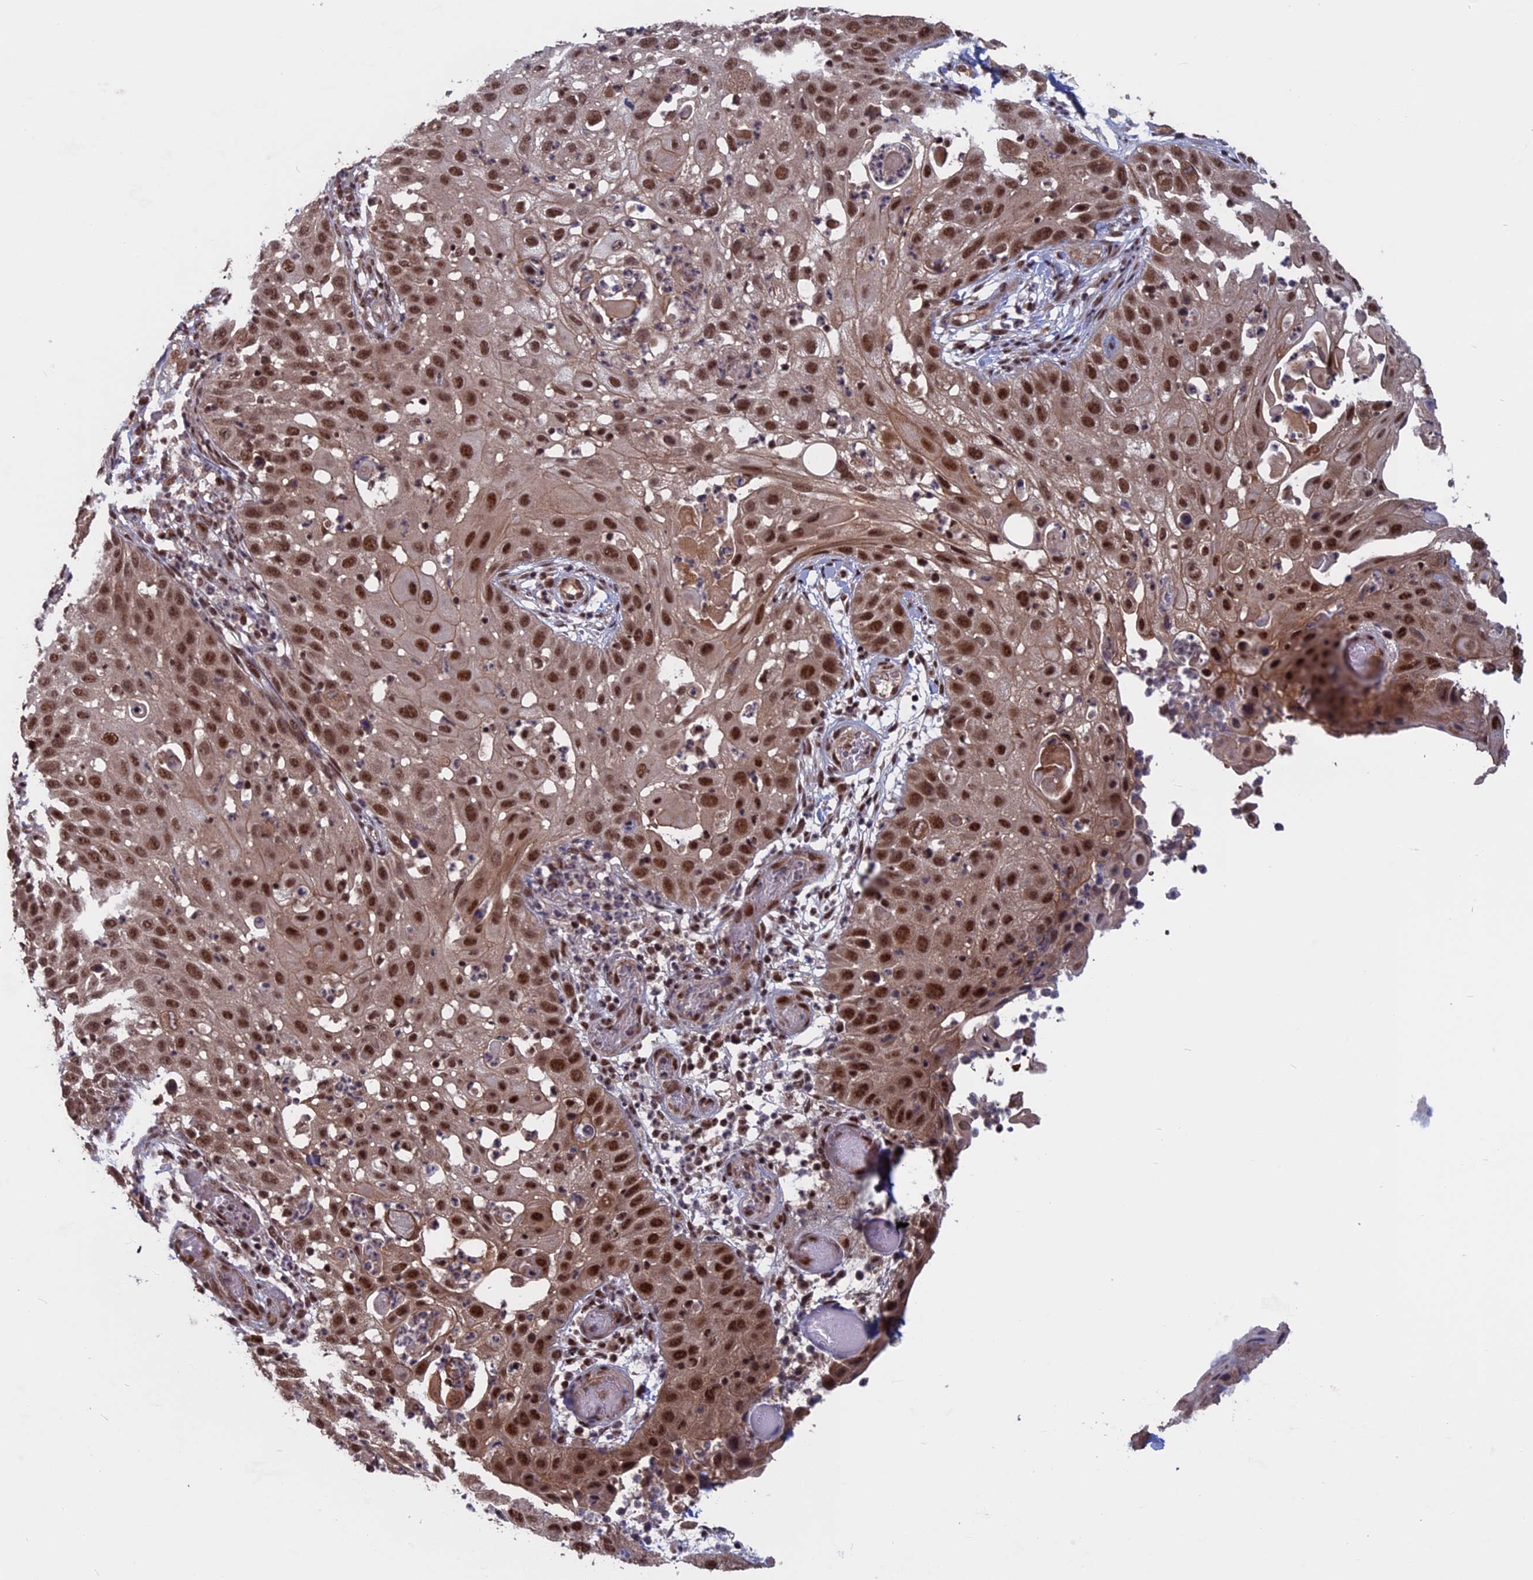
{"staining": {"intensity": "strong", "quantity": ">75%", "location": "nuclear"}, "tissue": "skin cancer", "cell_type": "Tumor cells", "image_type": "cancer", "snomed": [{"axis": "morphology", "description": "Squamous cell carcinoma, NOS"}, {"axis": "topography", "description": "Skin"}], "caption": "Strong nuclear expression is appreciated in about >75% of tumor cells in skin cancer (squamous cell carcinoma).", "gene": "CACTIN", "patient": {"sex": "female", "age": 44}}